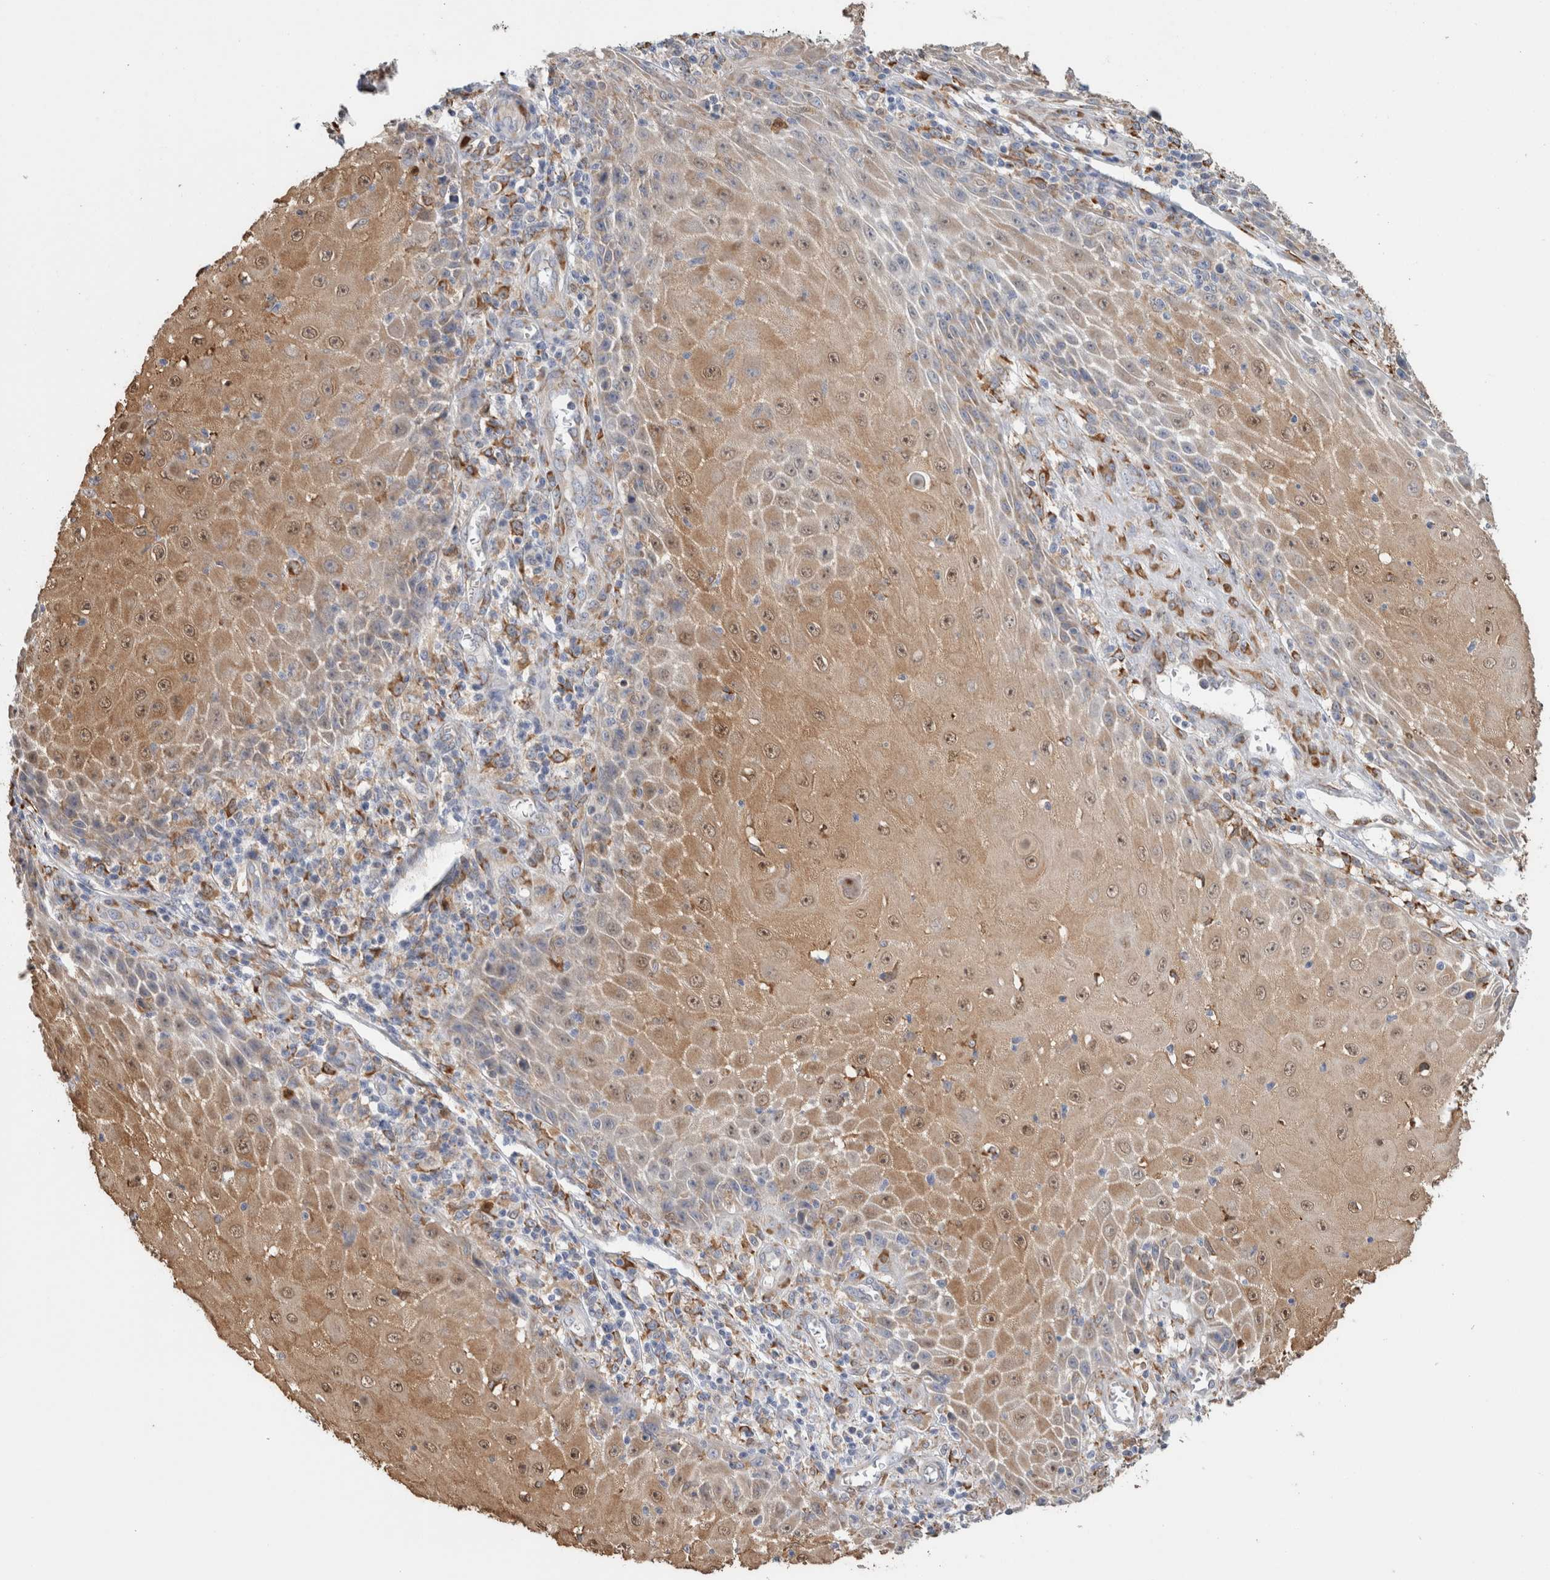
{"staining": {"intensity": "moderate", "quantity": ">75%", "location": "cytoplasmic/membranous,nuclear"}, "tissue": "skin cancer", "cell_type": "Tumor cells", "image_type": "cancer", "snomed": [{"axis": "morphology", "description": "Squamous cell carcinoma, NOS"}, {"axis": "topography", "description": "Skin"}], "caption": "Immunohistochemistry micrograph of neoplastic tissue: human skin squamous cell carcinoma stained using IHC displays medium levels of moderate protein expression localized specifically in the cytoplasmic/membranous and nuclear of tumor cells, appearing as a cytoplasmic/membranous and nuclear brown color.", "gene": "P4HA1", "patient": {"sex": "female", "age": 73}}